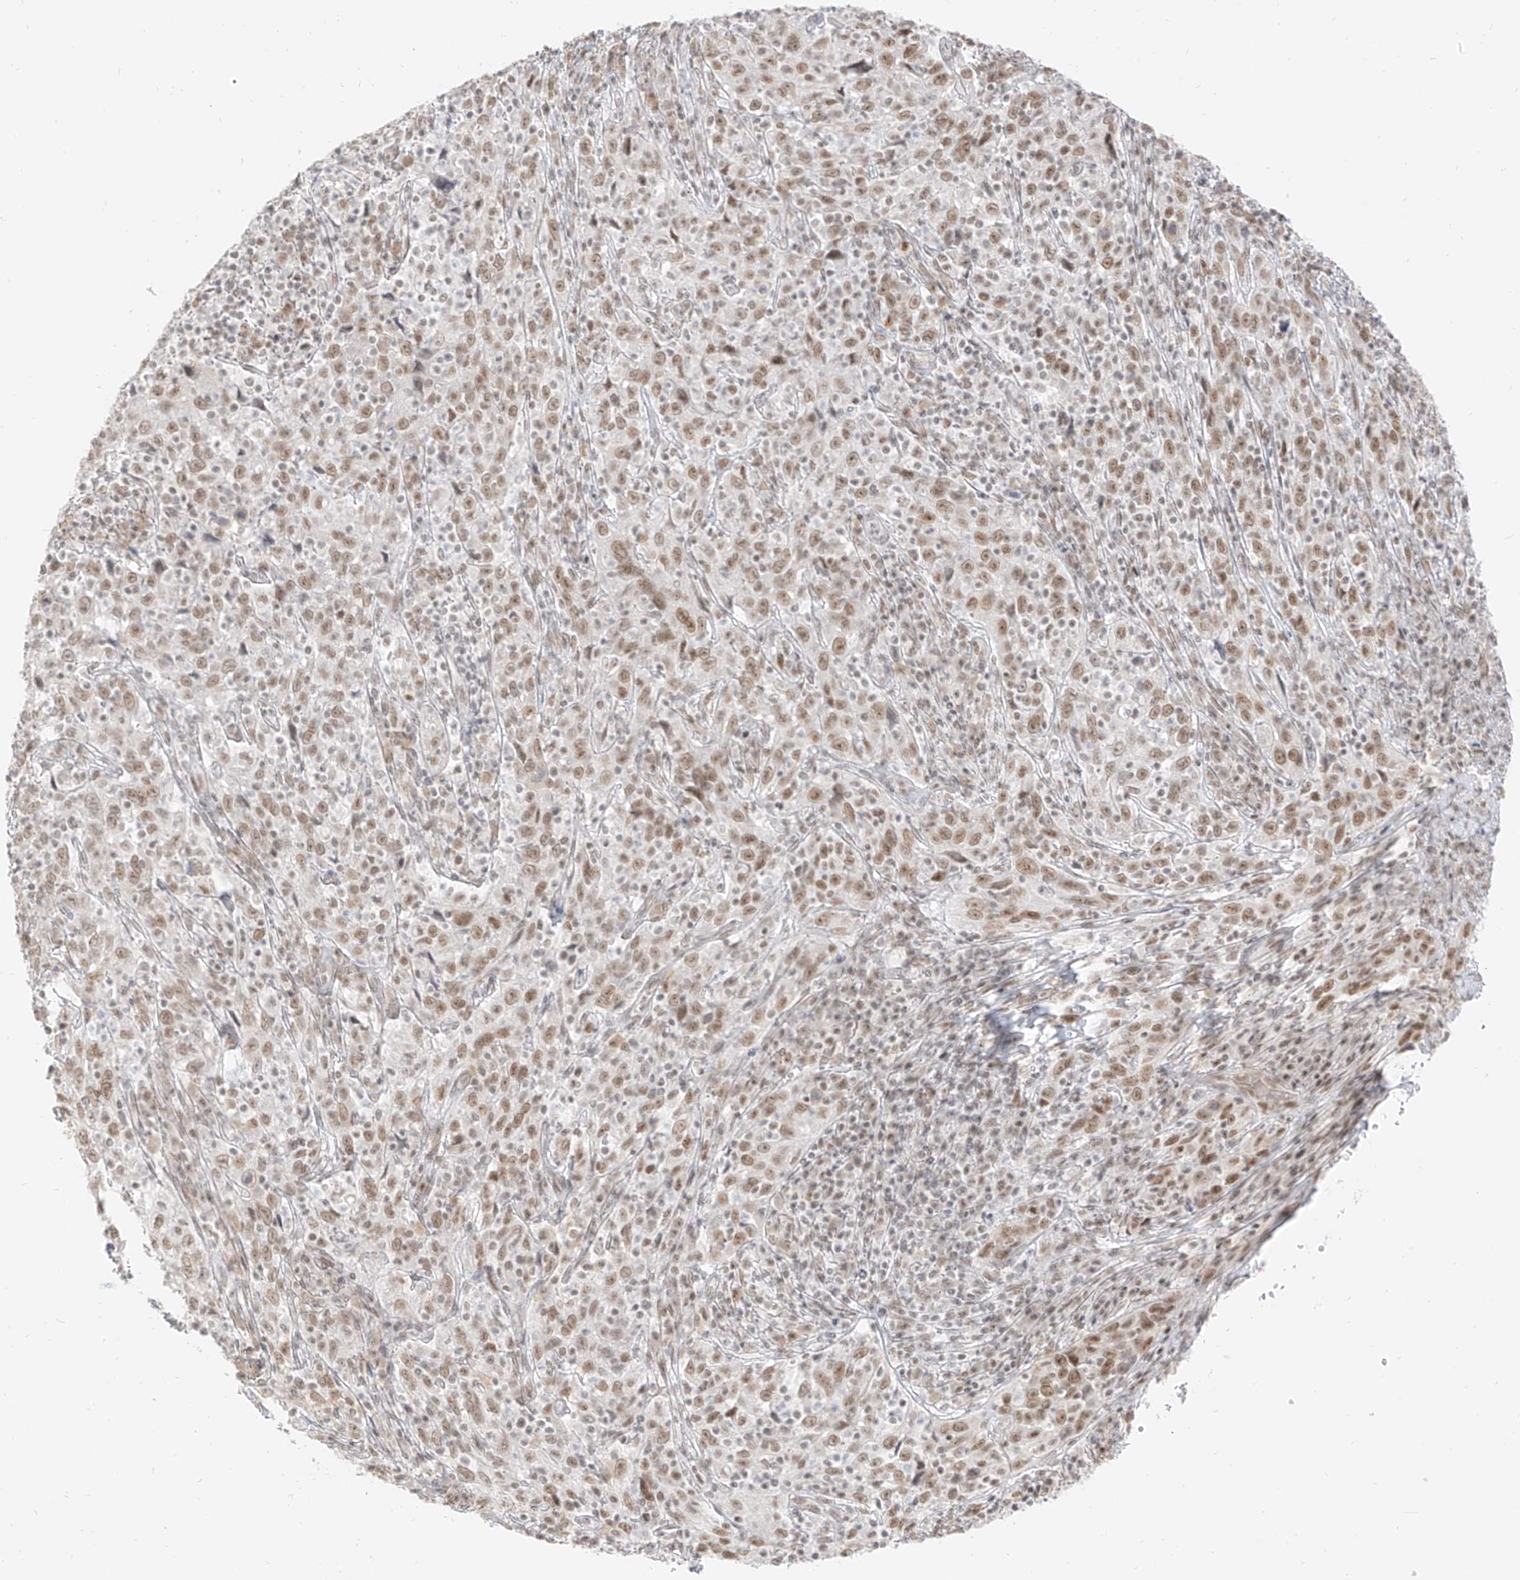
{"staining": {"intensity": "moderate", "quantity": ">75%", "location": "nuclear"}, "tissue": "cervical cancer", "cell_type": "Tumor cells", "image_type": "cancer", "snomed": [{"axis": "morphology", "description": "Squamous cell carcinoma, NOS"}, {"axis": "topography", "description": "Cervix"}], "caption": "A brown stain highlights moderate nuclear positivity of a protein in human cervical squamous cell carcinoma tumor cells.", "gene": "SUPT5H", "patient": {"sex": "female", "age": 46}}